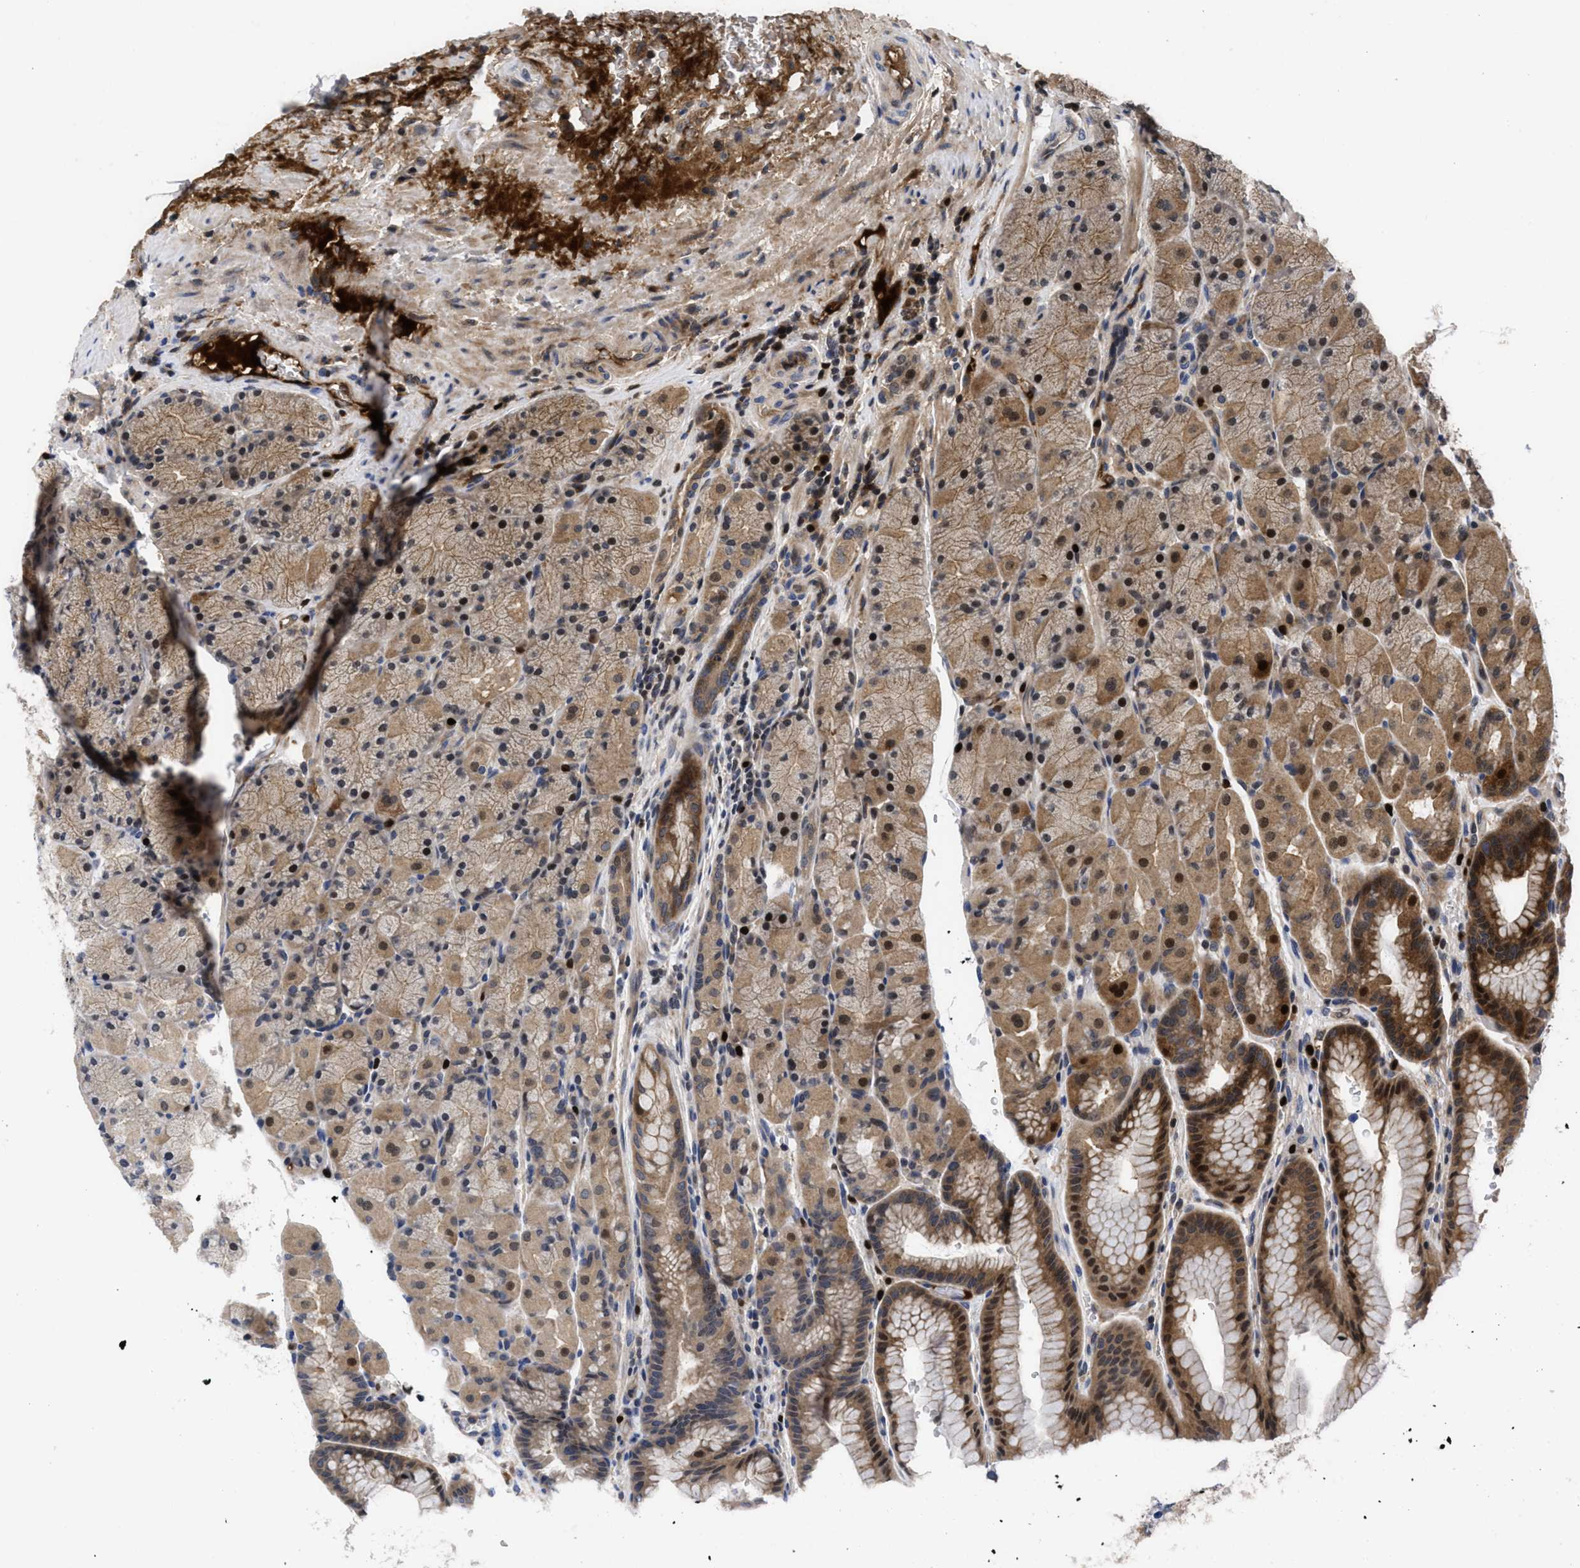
{"staining": {"intensity": "strong", "quantity": "25%-75%", "location": "cytoplasmic/membranous,nuclear"}, "tissue": "stomach", "cell_type": "Glandular cells", "image_type": "normal", "snomed": [{"axis": "morphology", "description": "Normal tissue, NOS"}, {"axis": "morphology", "description": "Carcinoid, malignant, NOS"}, {"axis": "topography", "description": "Stomach, upper"}], "caption": "High-magnification brightfield microscopy of normal stomach stained with DAB (brown) and counterstained with hematoxylin (blue). glandular cells exhibit strong cytoplasmic/membranous,nuclear staining is identified in about25%-75% of cells.", "gene": "FAM200A", "patient": {"sex": "male", "age": 39}}